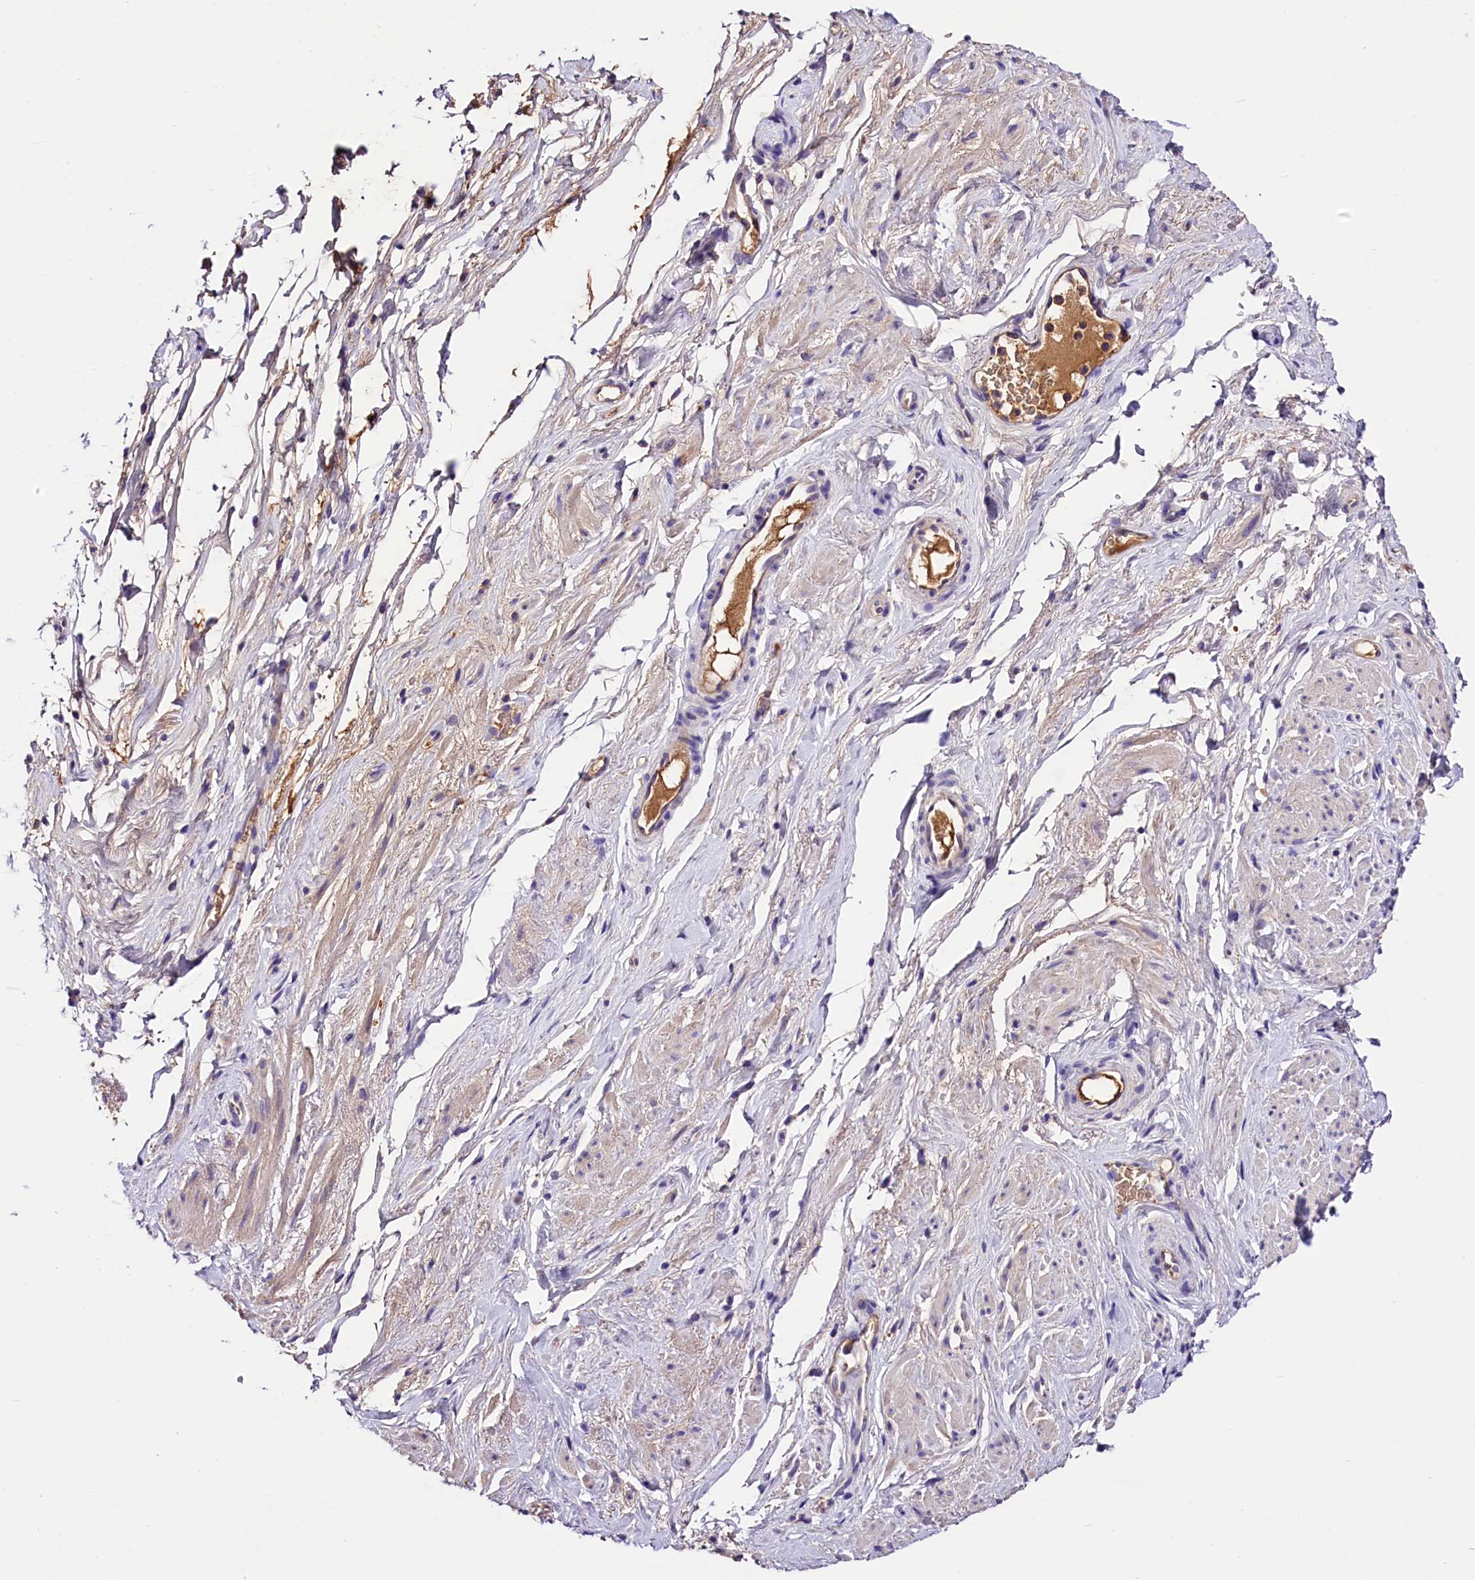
{"staining": {"intensity": "weak", "quantity": "<25%", "location": "cytoplasmic/membranous"}, "tissue": "smooth muscle", "cell_type": "Smooth muscle cells", "image_type": "normal", "snomed": [{"axis": "morphology", "description": "Normal tissue, NOS"}, {"axis": "topography", "description": "Smooth muscle"}, {"axis": "topography", "description": "Peripheral nerve tissue"}], "caption": "This is an IHC image of normal smooth muscle. There is no positivity in smooth muscle cells.", "gene": "ARMC6", "patient": {"sex": "male", "age": 69}}